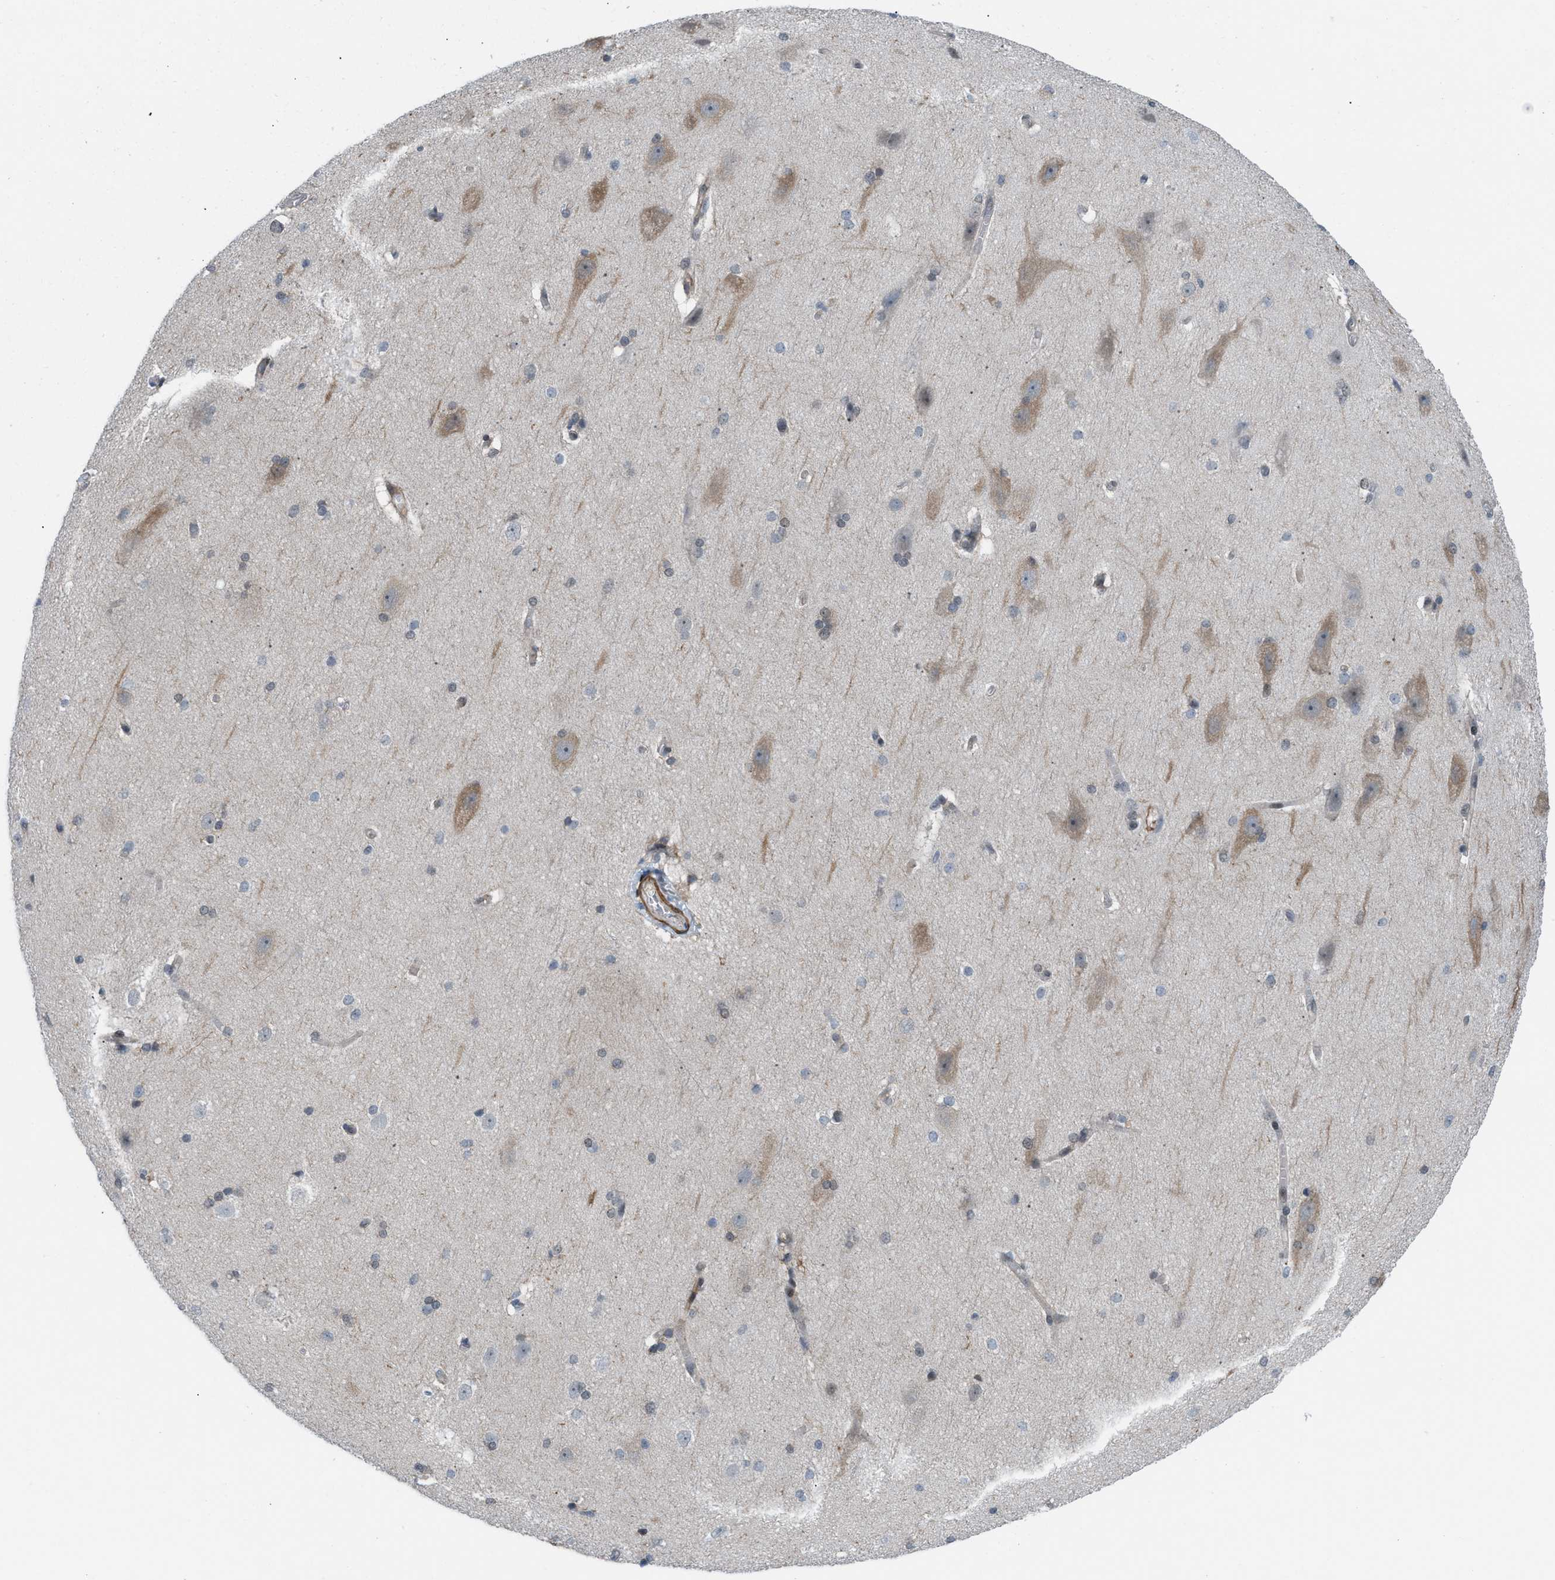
{"staining": {"intensity": "strong", "quantity": "<25%", "location": "cytoplasmic/membranous"}, "tissue": "cerebral cortex", "cell_type": "Endothelial cells", "image_type": "normal", "snomed": [{"axis": "morphology", "description": "Normal tissue, NOS"}, {"axis": "topography", "description": "Cerebral cortex"}, {"axis": "topography", "description": "Hippocampus"}], "caption": "Human cerebral cortex stained for a protein (brown) shows strong cytoplasmic/membranous positive staining in approximately <25% of endothelial cells.", "gene": "ZNF276", "patient": {"sex": "female", "age": 19}}